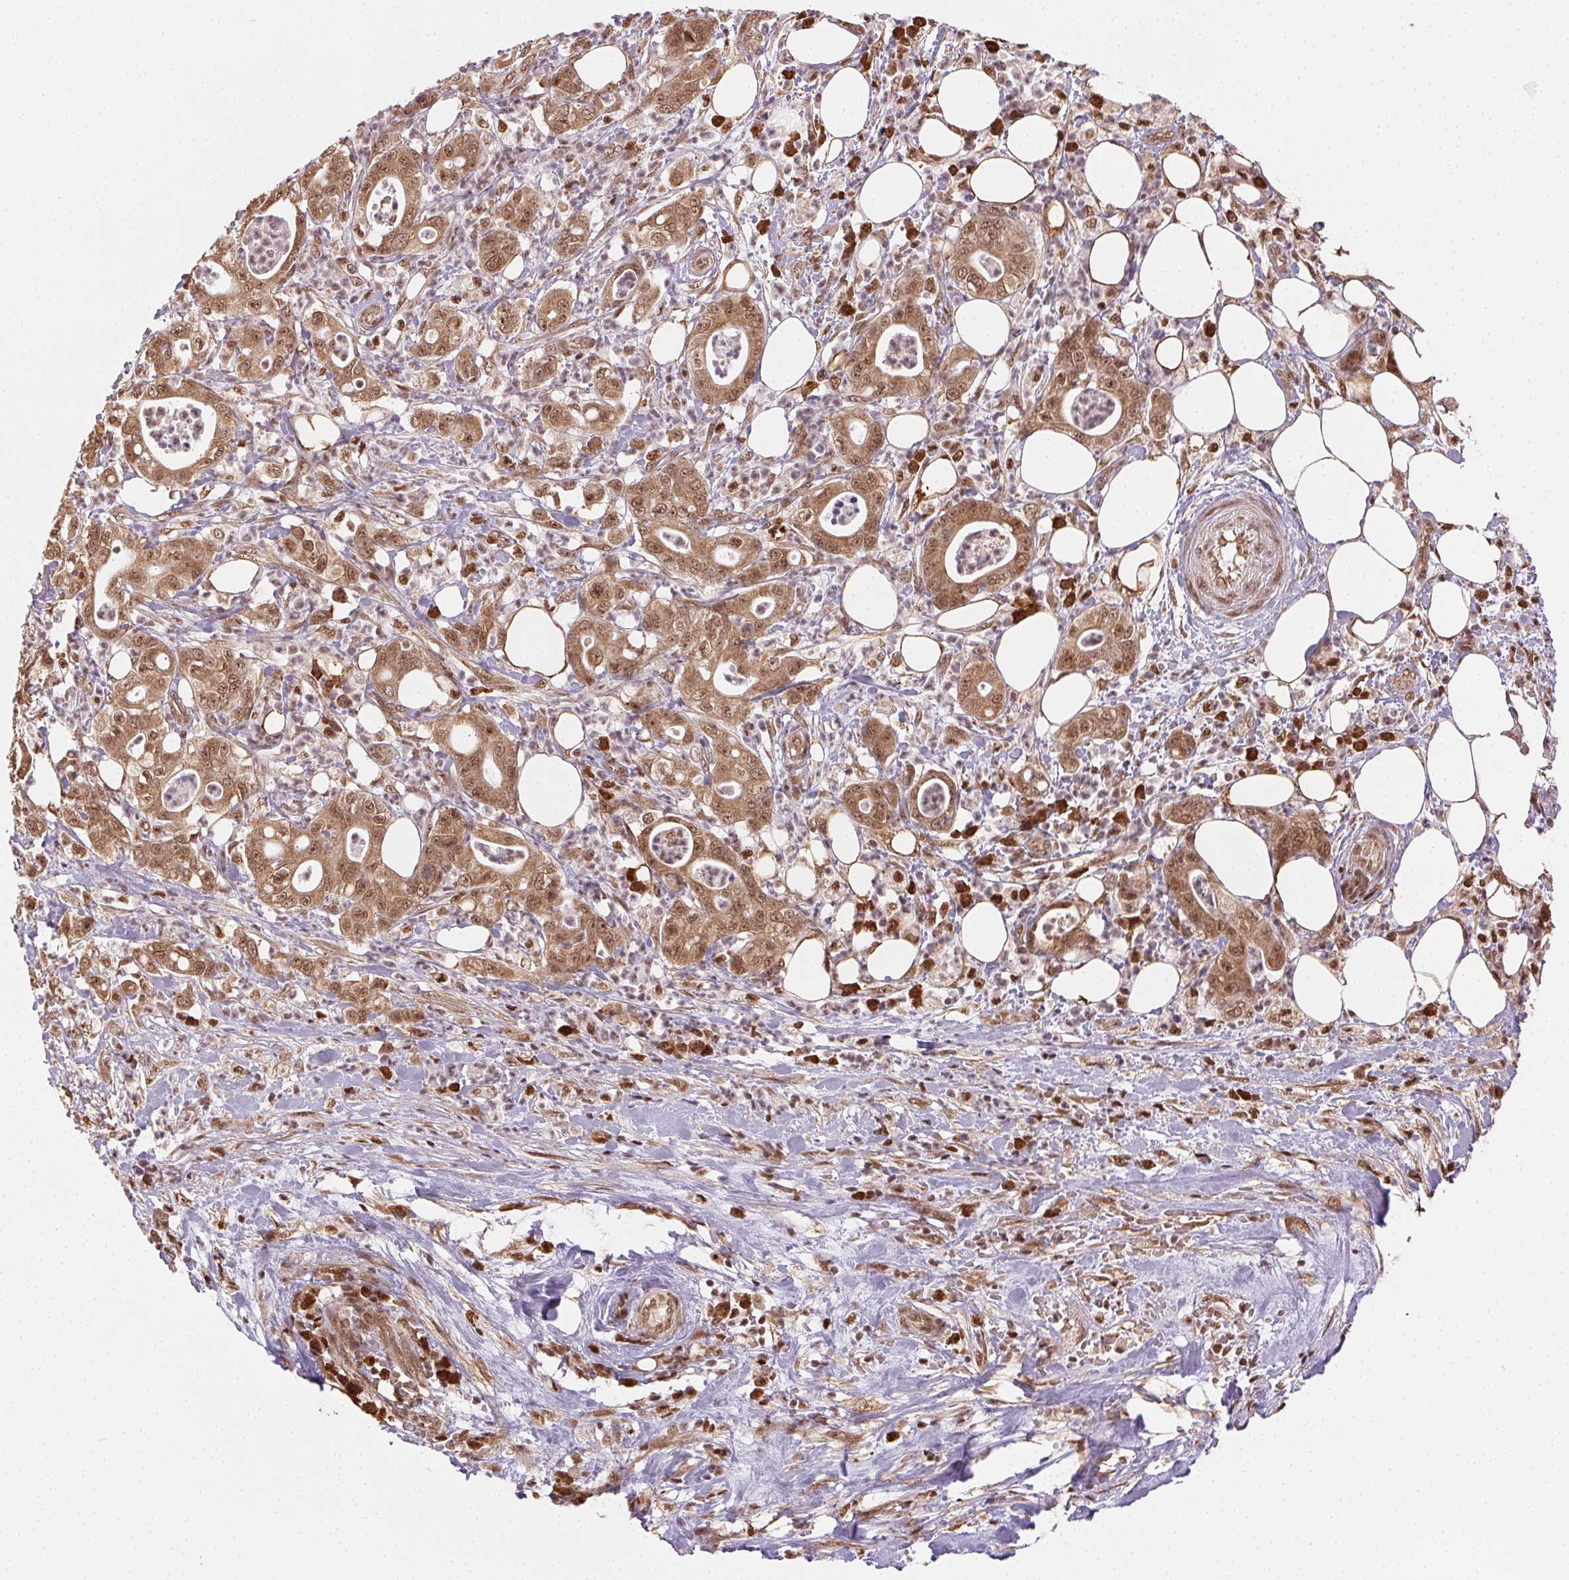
{"staining": {"intensity": "moderate", "quantity": ">75%", "location": "cytoplasmic/membranous,nuclear"}, "tissue": "pancreatic cancer", "cell_type": "Tumor cells", "image_type": "cancer", "snomed": [{"axis": "morphology", "description": "Adenocarcinoma, NOS"}, {"axis": "topography", "description": "Pancreas"}], "caption": "Tumor cells exhibit medium levels of moderate cytoplasmic/membranous and nuclear staining in about >75% of cells in human pancreatic cancer (adenocarcinoma).", "gene": "TREML4", "patient": {"sex": "male", "age": 71}}